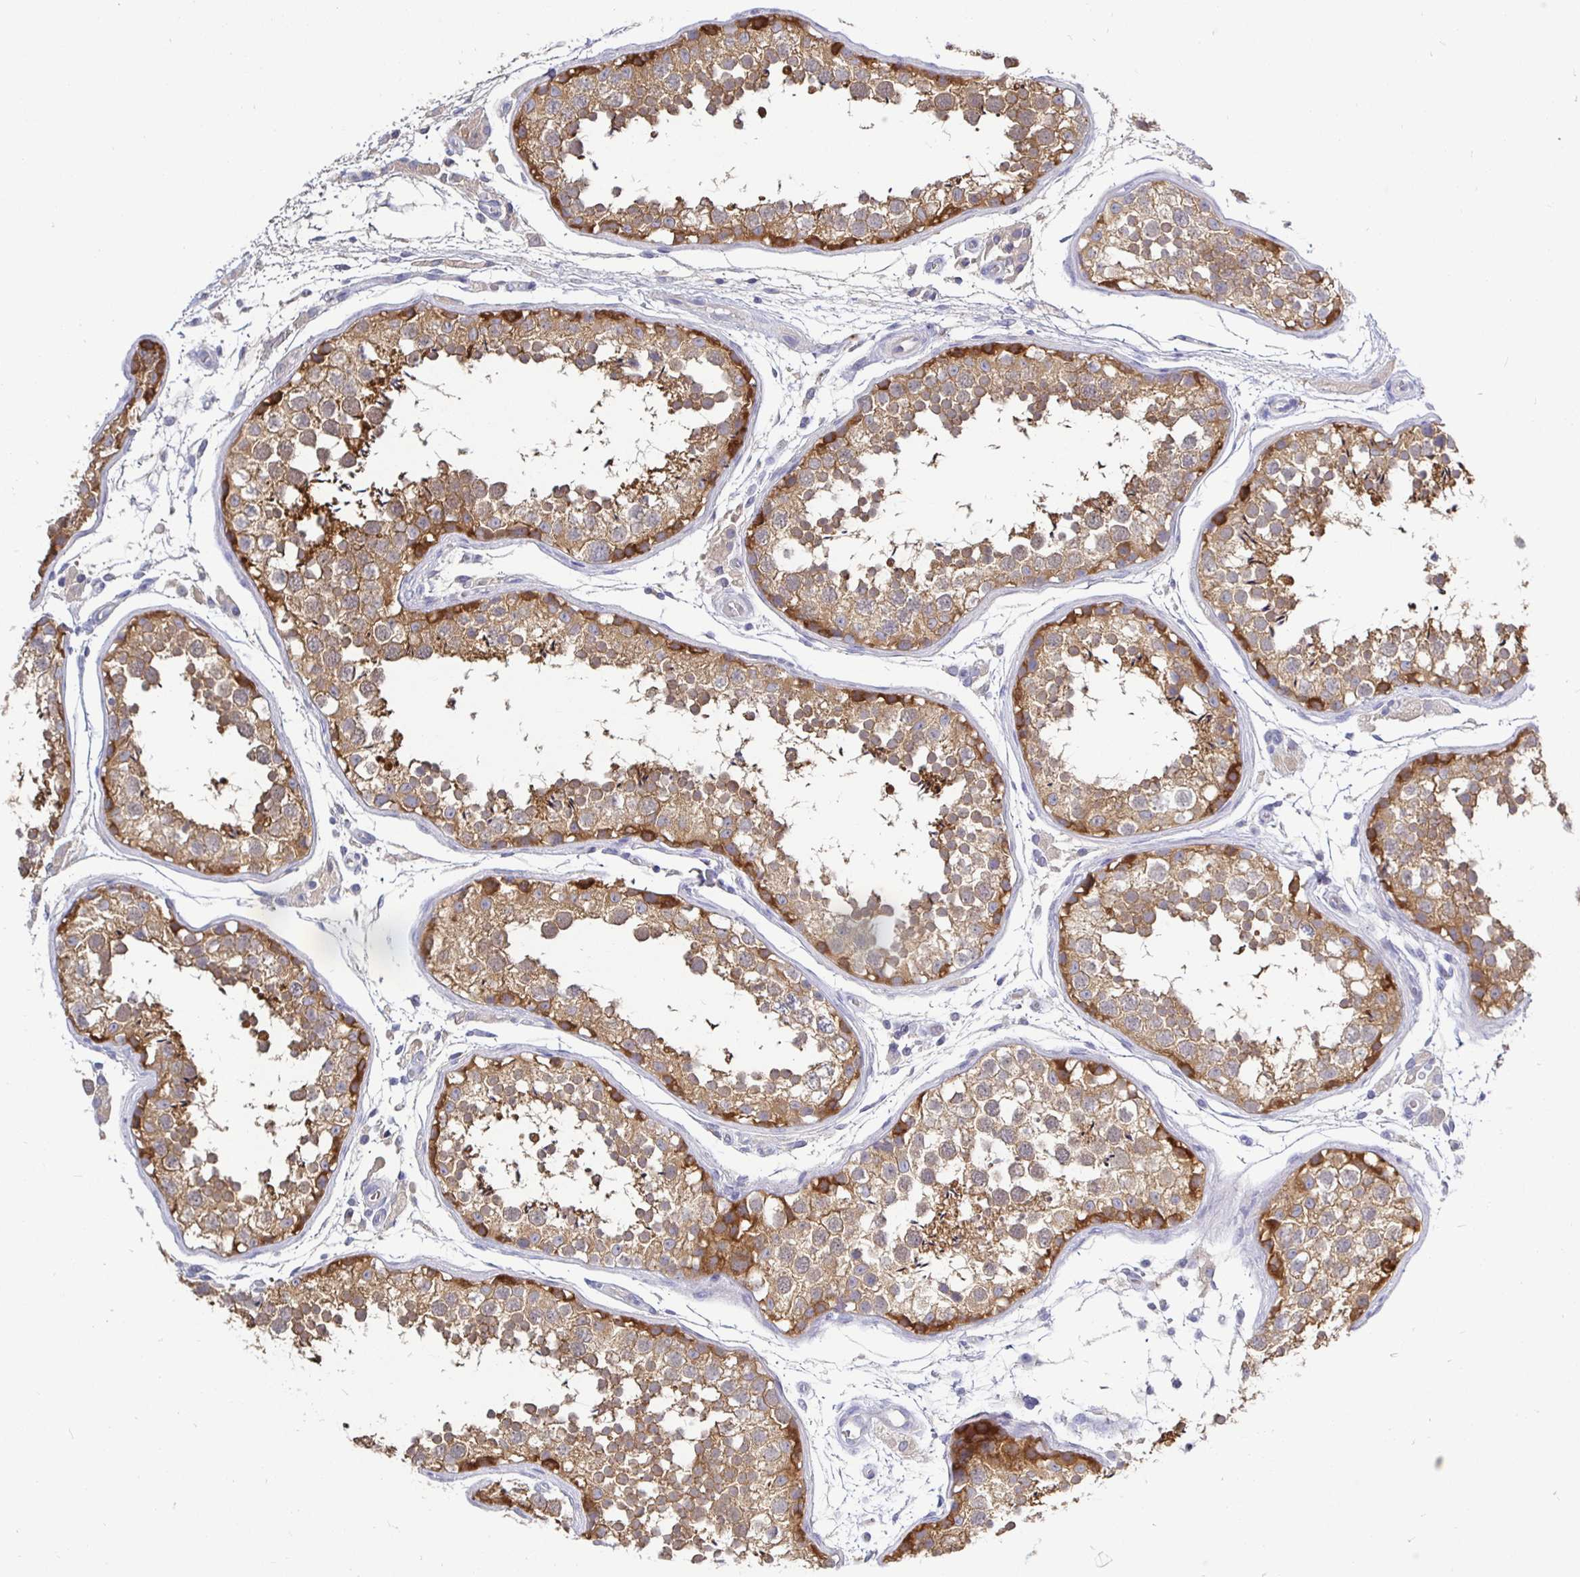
{"staining": {"intensity": "moderate", "quantity": ">75%", "location": "cytoplasmic/membranous"}, "tissue": "testis", "cell_type": "Cells in seminiferous ducts", "image_type": "normal", "snomed": [{"axis": "morphology", "description": "Normal tissue, NOS"}, {"axis": "topography", "description": "Testis"}], "caption": "Immunohistochemical staining of benign testis displays medium levels of moderate cytoplasmic/membranous positivity in about >75% of cells in seminiferous ducts.", "gene": "KIF21A", "patient": {"sex": "male", "age": 29}}